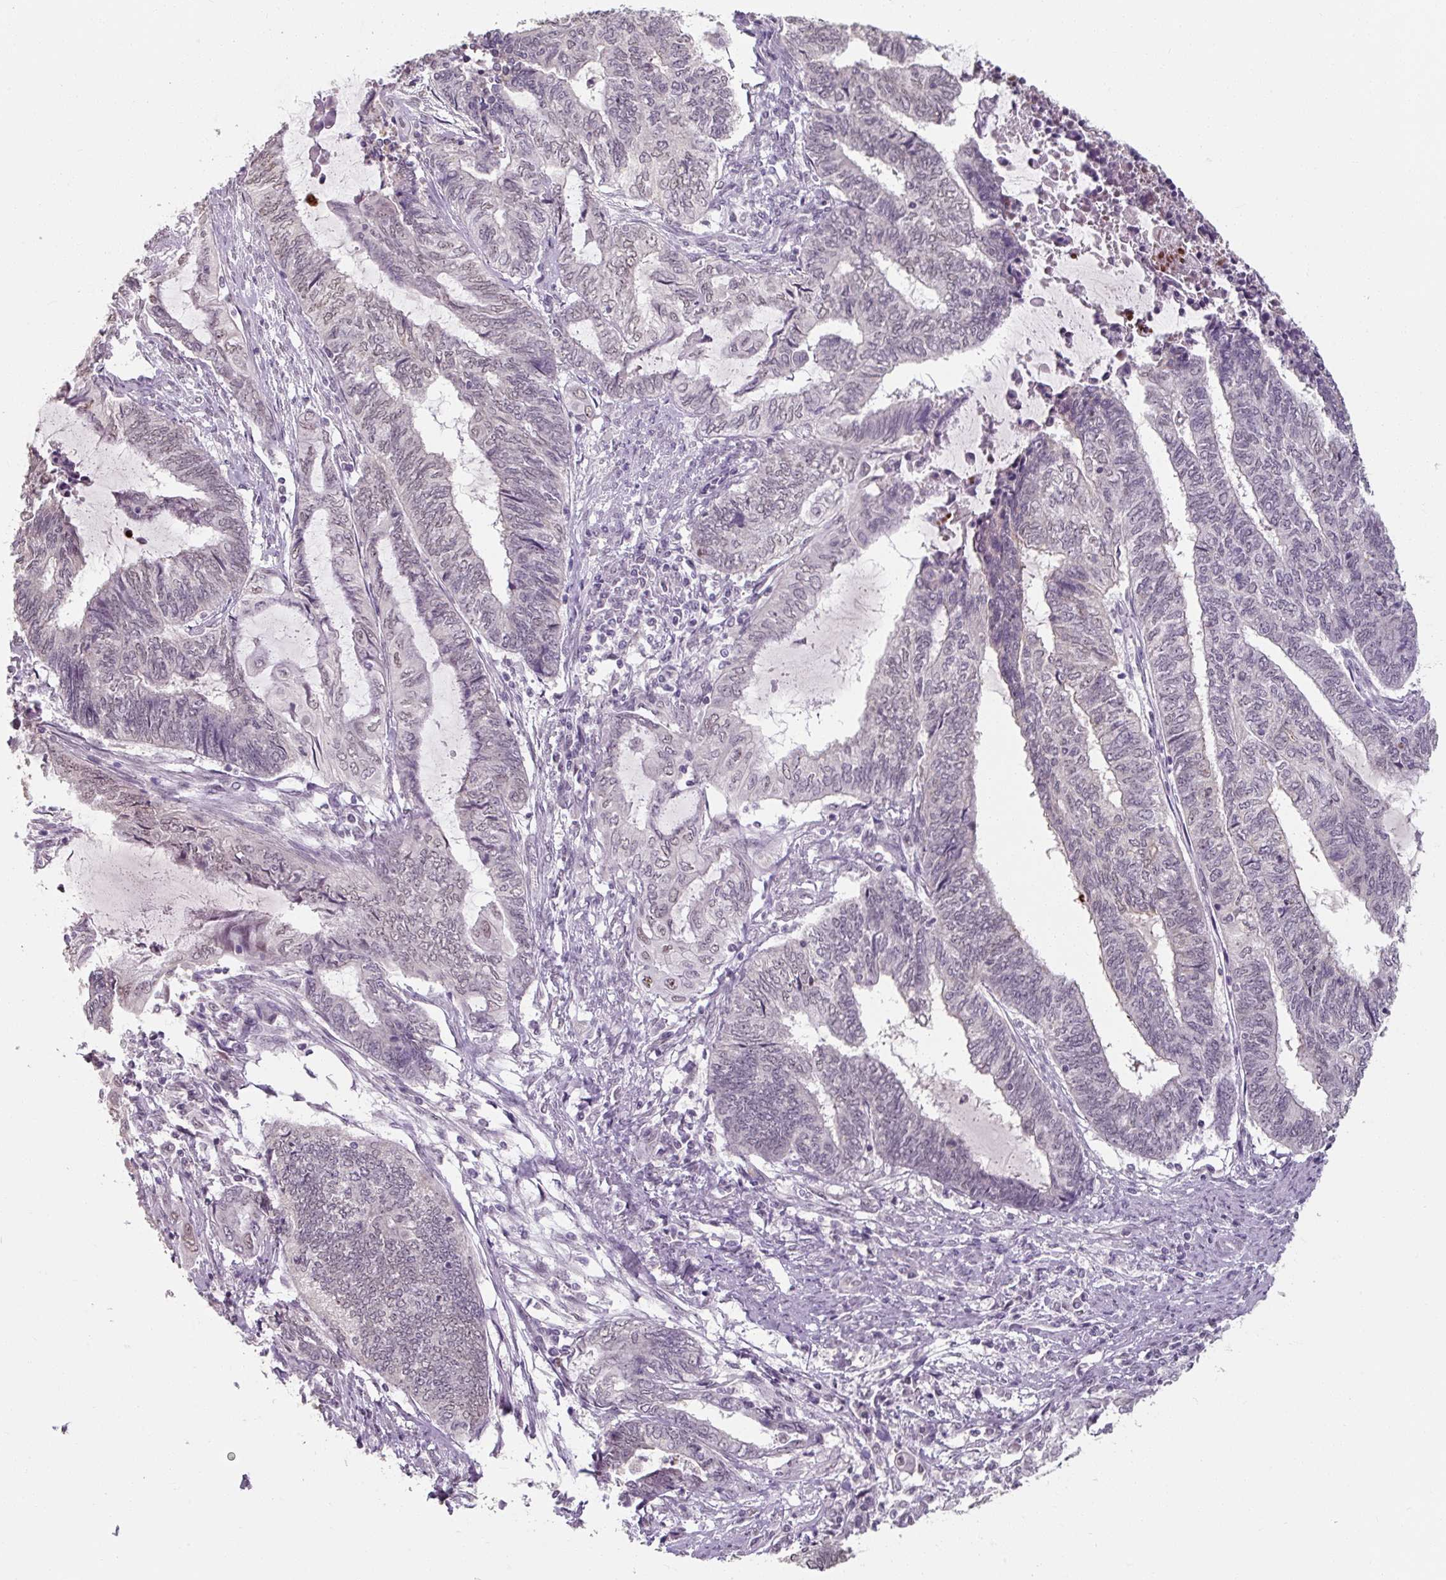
{"staining": {"intensity": "moderate", "quantity": "<25%", "location": "nuclear"}, "tissue": "endometrial cancer", "cell_type": "Tumor cells", "image_type": "cancer", "snomed": [{"axis": "morphology", "description": "Adenocarcinoma, NOS"}, {"axis": "topography", "description": "Uterus"}, {"axis": "topography", "description": "Endometrium"}], "caption": "DAB immunohistochemical staining of endometrial cancer displays moderate nuclear protein staining in approximately <25% of tumor cells. (DAB (3,3'-diaminobenzidine) = brown stain, brightfield microscopy at high magnification).", "gene": "ZFTRAF1", "patient": {"sex": "female", "age": 70}}